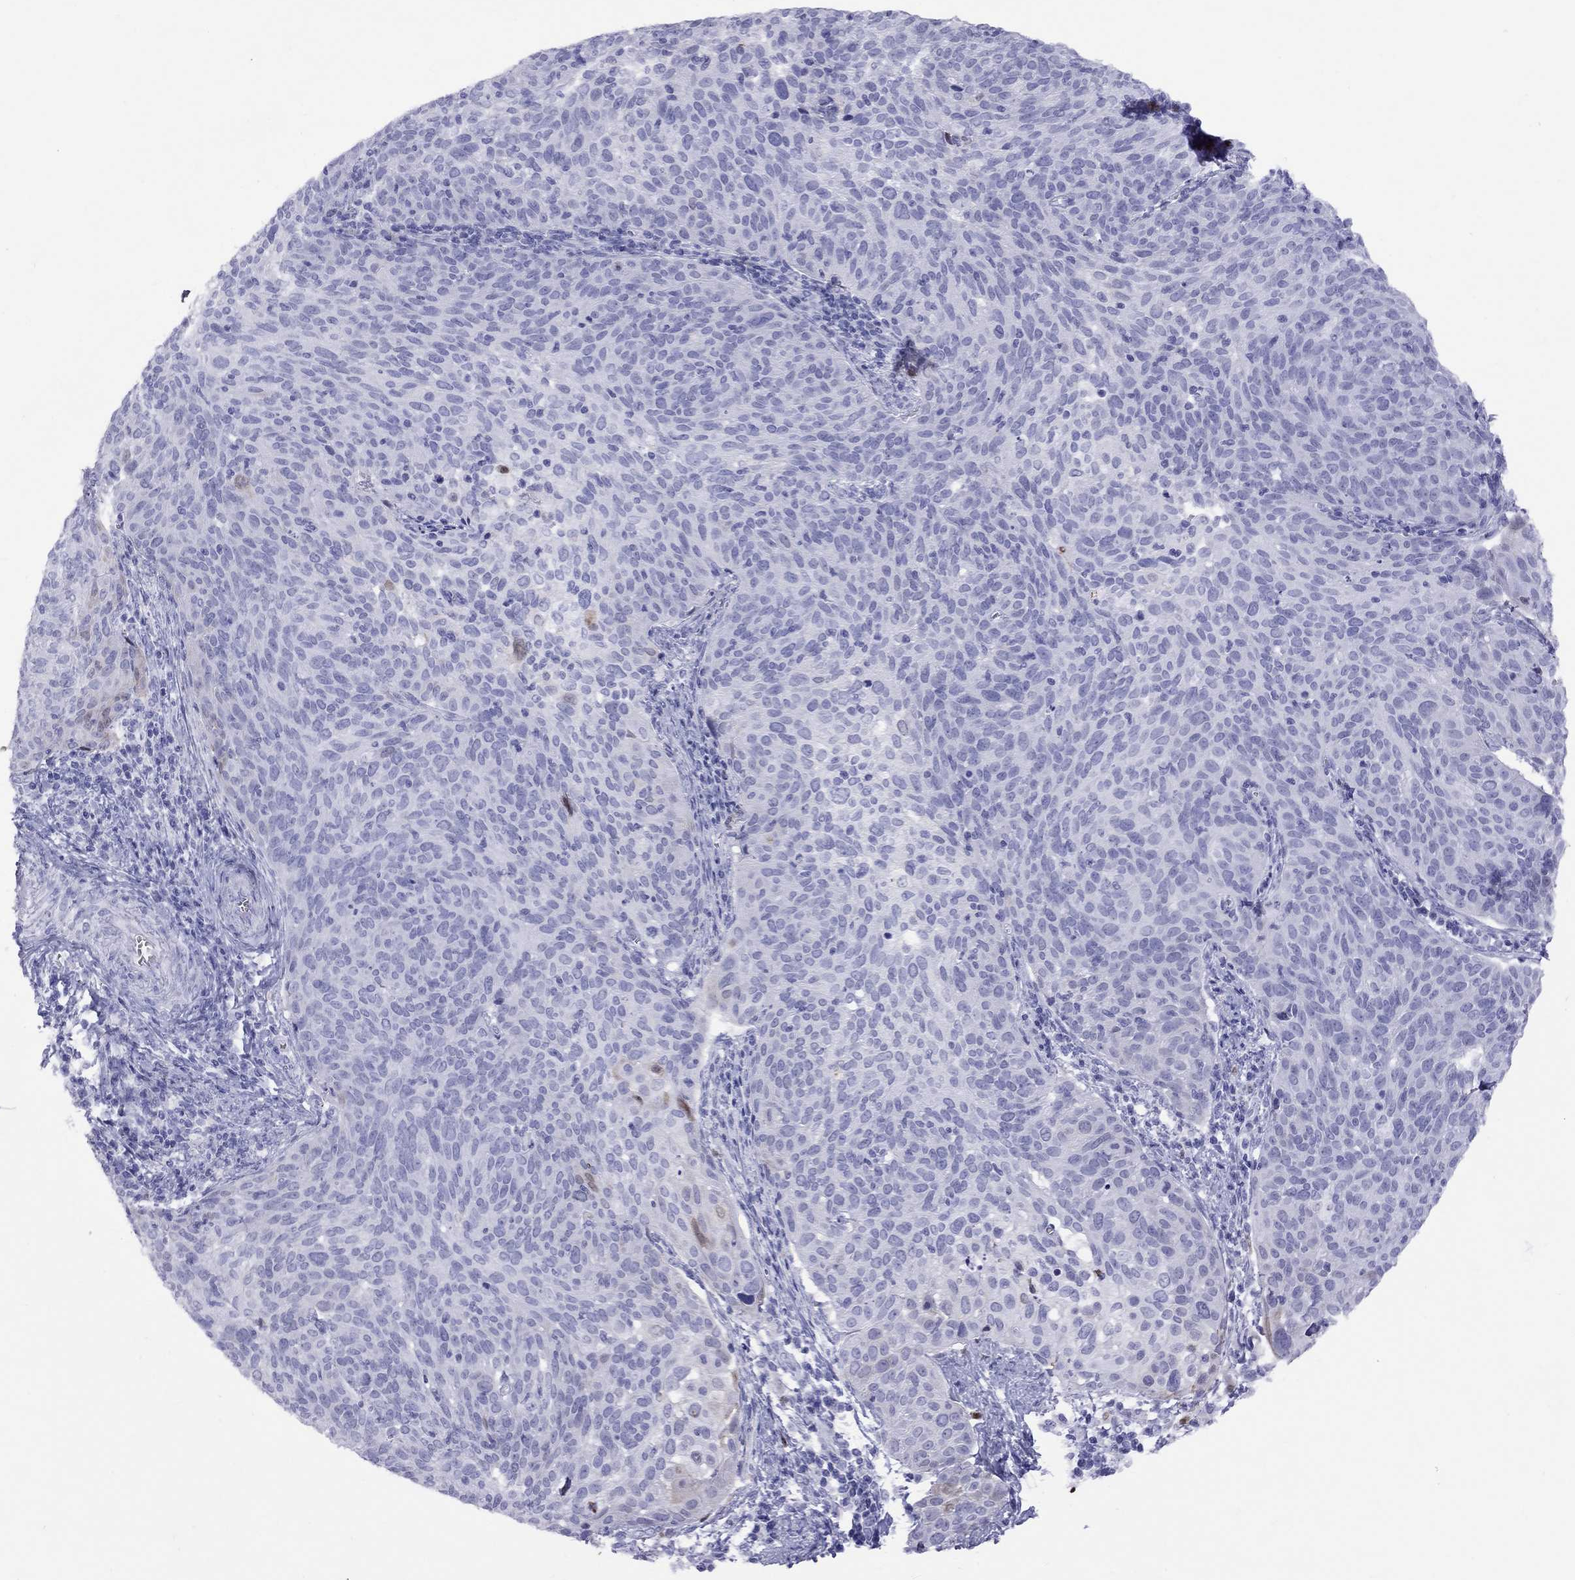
{"staining": {"intensity": "negative", "quantity": "none", "location": "none"}, "tissue": "cervical cancer", "cell_type": "Tumor cells", "image_type": "cancer", "snomed": [{"axis": "morphology", "description": "Squamous cell carcinoma, NOS"}, {"axis": "topography", "description": "Cervix"}], "caption": "High power microscopy histopathology image of an immunohistochemistry (IHC) histopathology image of squamous cell carcinoma (cervical), revealing no significant positivity in tumor cells.", "gene": "SLAMF1", "patient": {"sex": "female", "age": 39}}